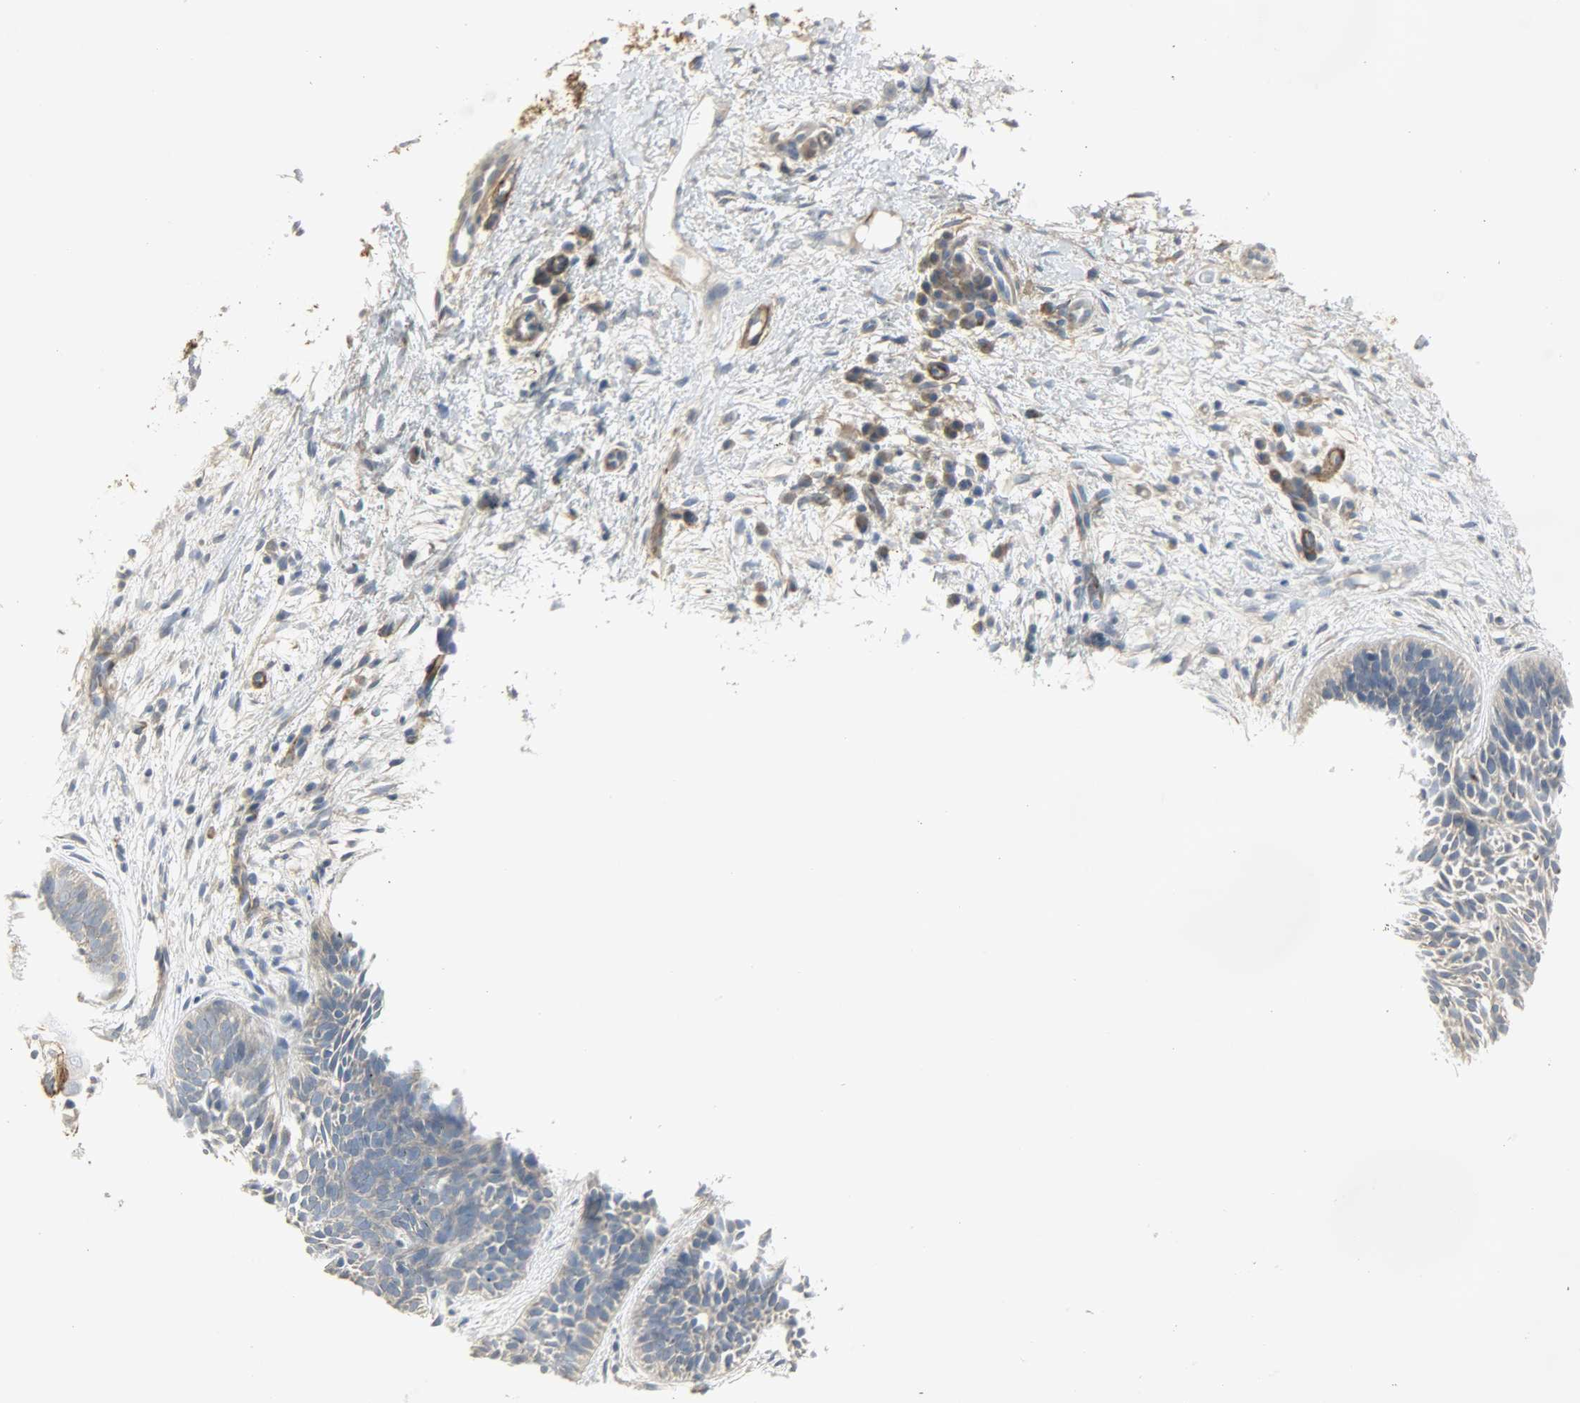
{"staining": {"intensity": "weak", "quantity": "<25%", "location": "cytoplasmic/membranous"}, "tissue": "skin cancer", "cell_type": "Tumor cells", "image_type": "cancer", "snomed": [{"axis": "morphology", "description": "Basal cell carcinoma"}, {"axis": "topography", "description": "Skin"}], "caption": "Micrograph shows no protein positivity in tumor cells of skin cancer (basal cell carcinoma) tissue.", "gene": "ENPEP", "patient": {"sex": "female", "age": 79}}